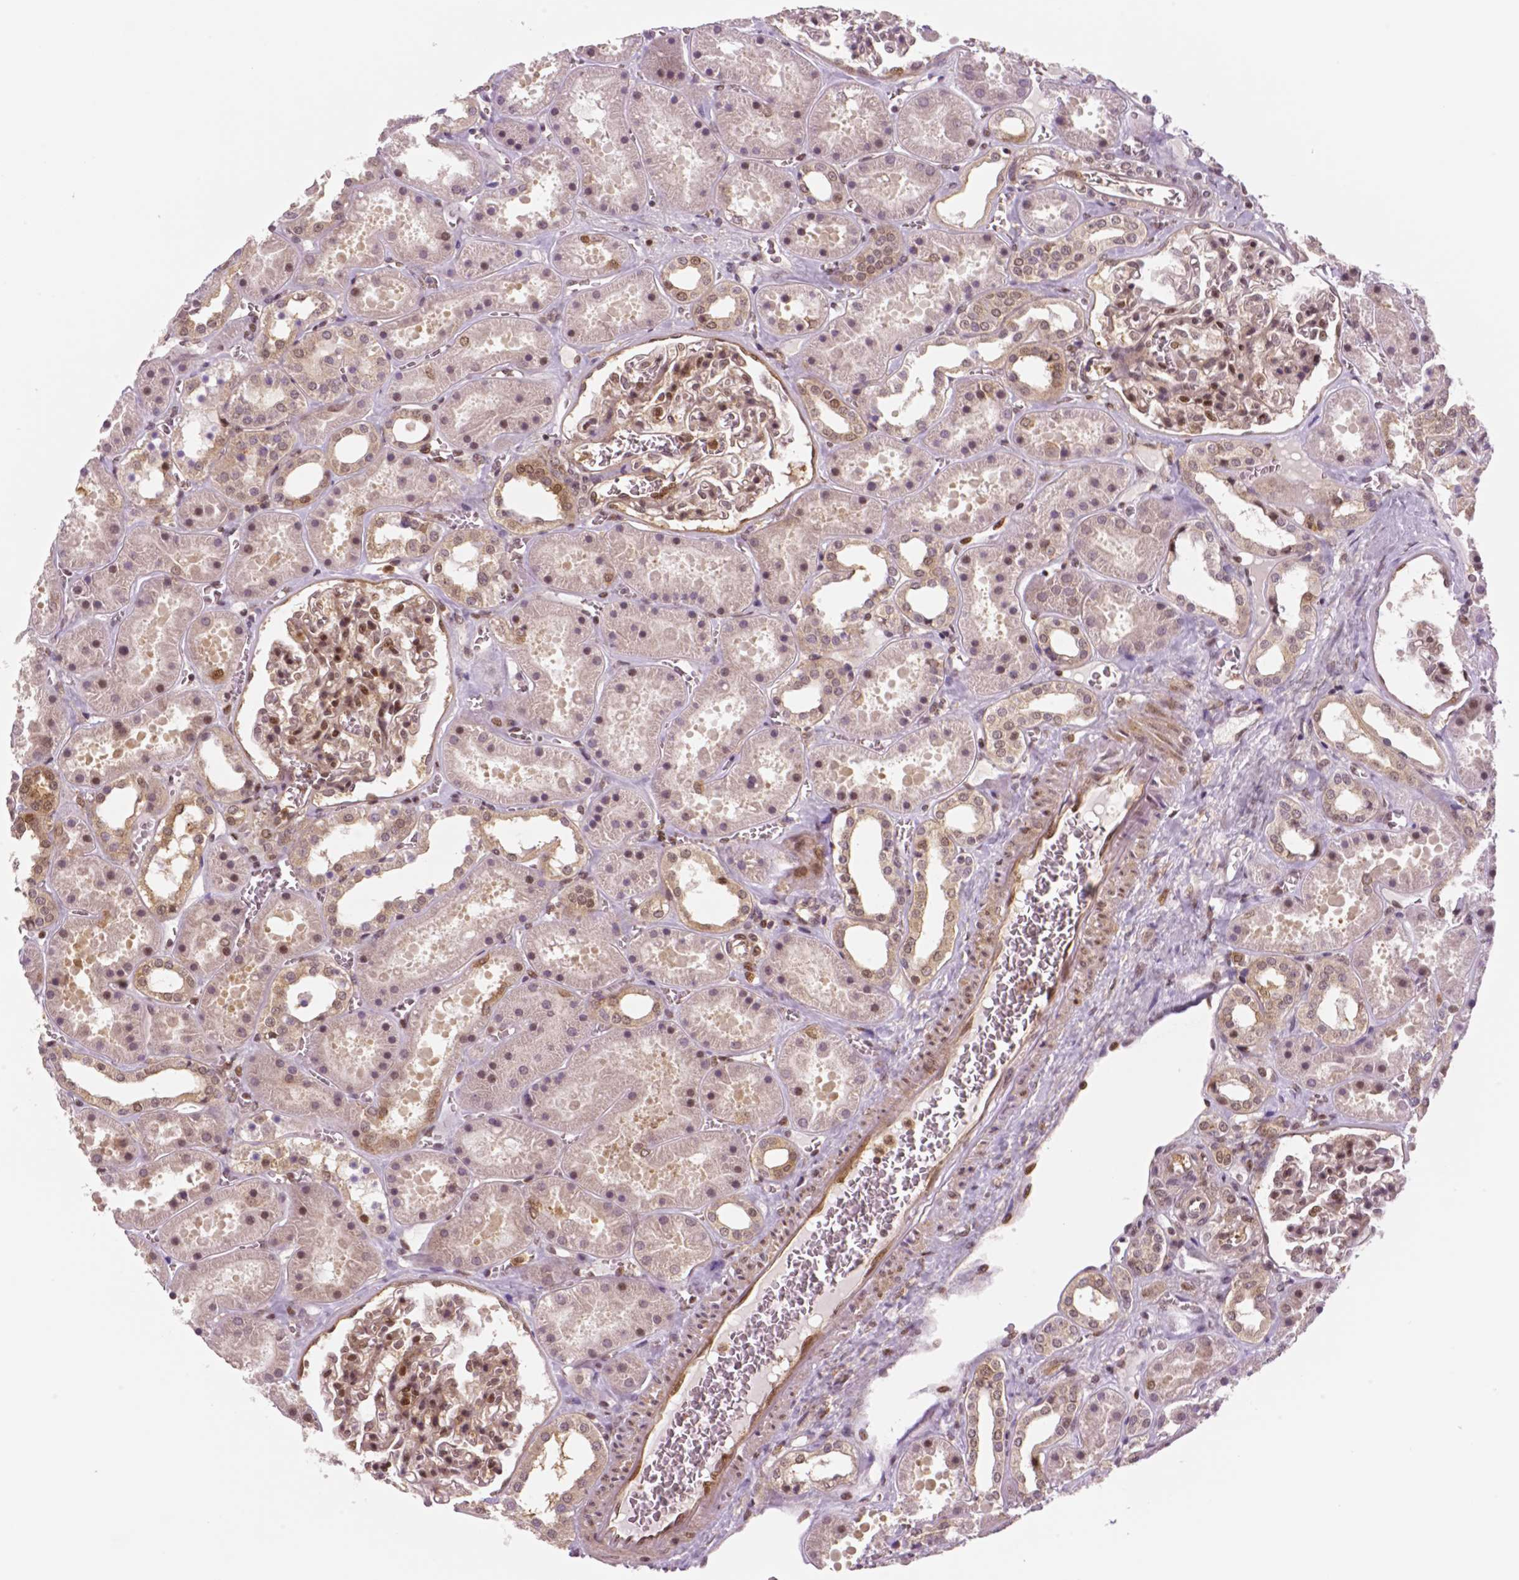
{"staining": {"intensity": "moderate", "quantity": ">75%", "location": "cytoplasmic/membranous,nuclear"}, "tissue": "kidney", "cell_type": "Cells in glomeruli", "image_type": "normal", "snomed": [{"axis": "morphology", "description": "Normal tissue, NOS"}, {"axis": "topography", "description": "Kidney"}], "caption": "DAB immunohistochemical staining of benign human kidney displays moderate cytoplasmic/membranous,nuclear protein positivity in about >75% of cells in glomeruli.", "gene": "STAT3", "patient": {"sex": "female", "age": 41}}